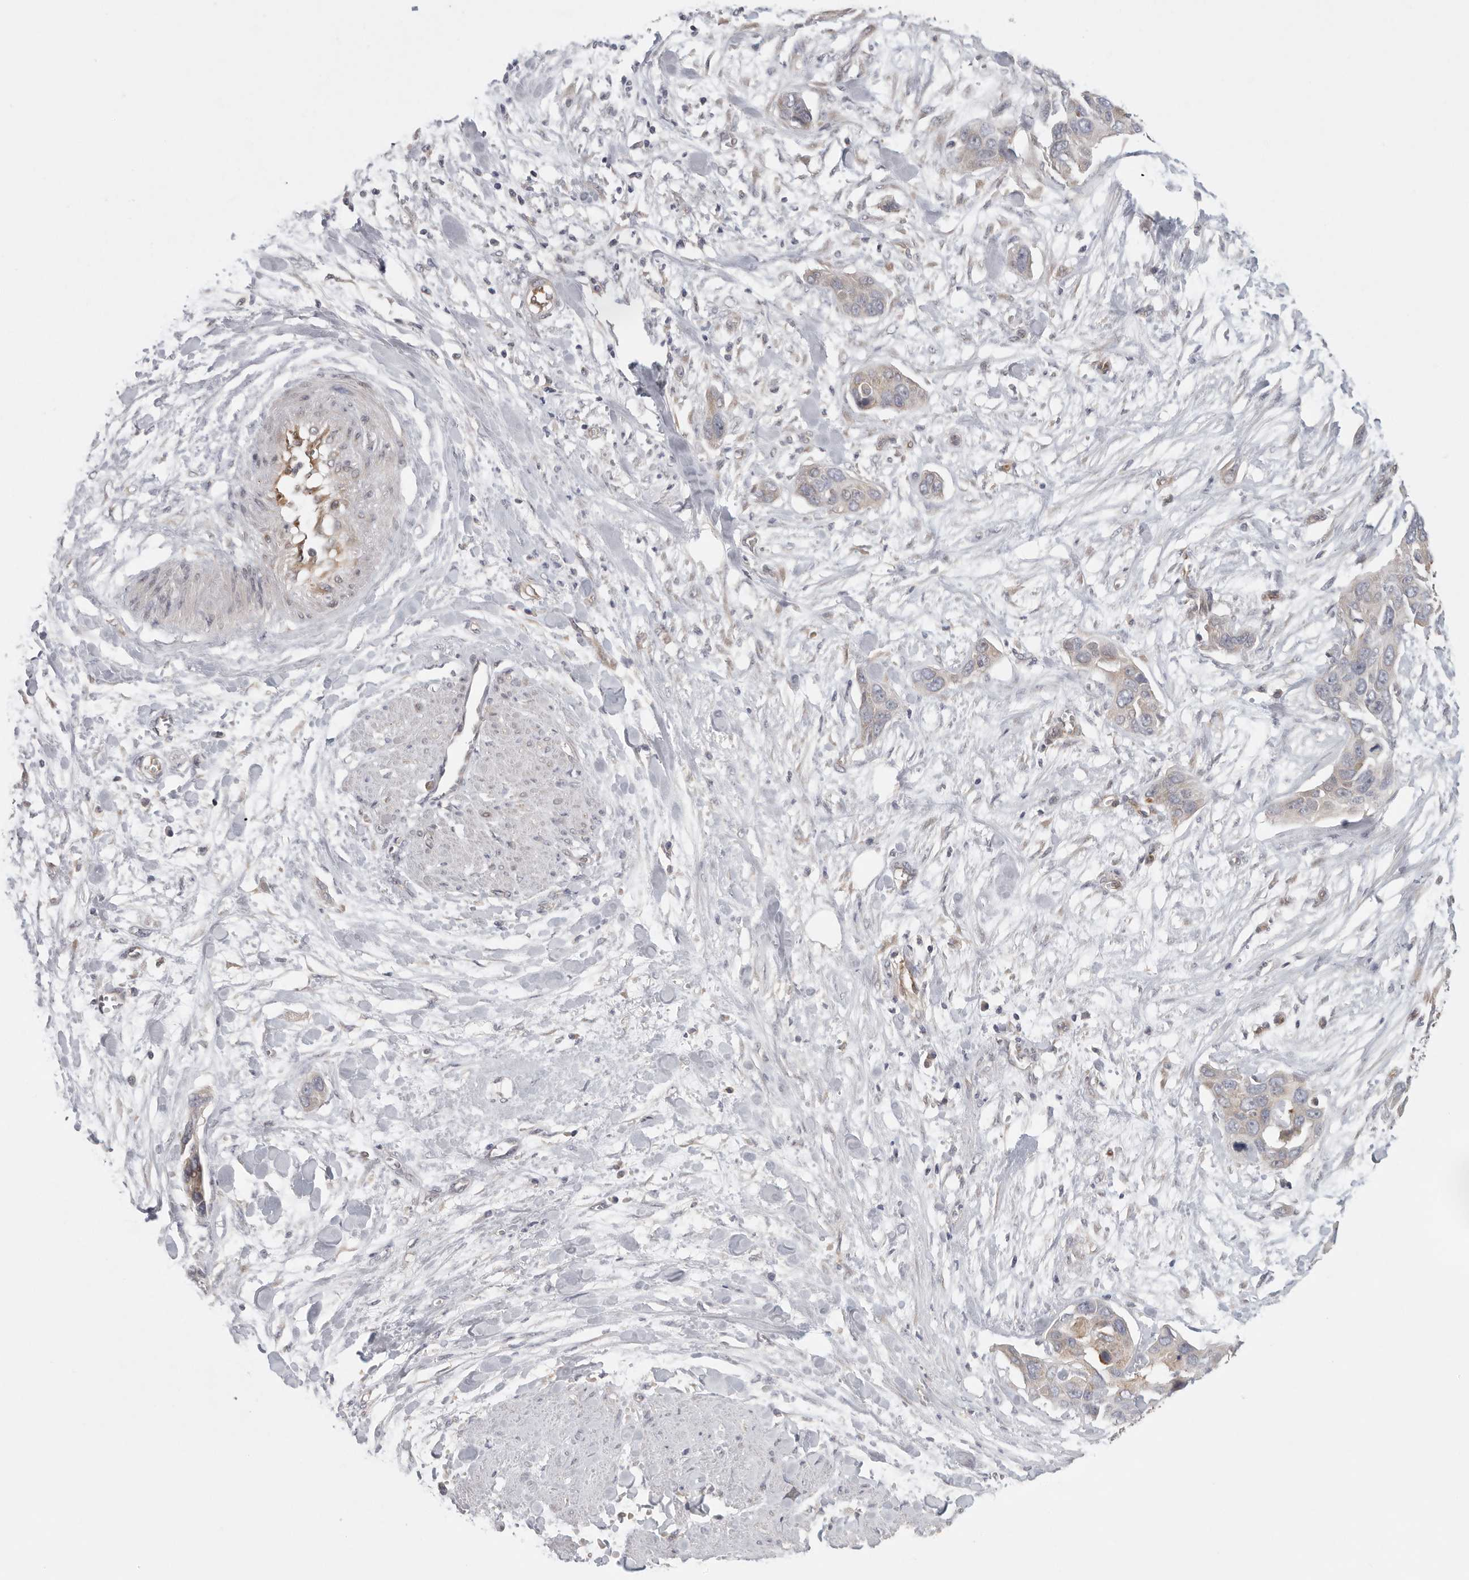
{"staining": {"intensity": "weak", "quantity": "25%-75%", "location": "cytoplasmic/membranous"}, "tissue": "pancreatic cancer", "cell_type": "Tumor cells", "image_type": "cancer", "snomed": [{"axis": "morphology", "description": "Adenocarcinoma, NOS"}, {"axis": "topography", "description": "Pancreas"}], "caption": "Protein analysis of pancreatic cancer tissue exhibits weak cytoplasmic/membranous expression in approximately 25%-75% of tumor cells.", "gene": "BCAP29", "patient": {"sex": "female", "age": 60}}